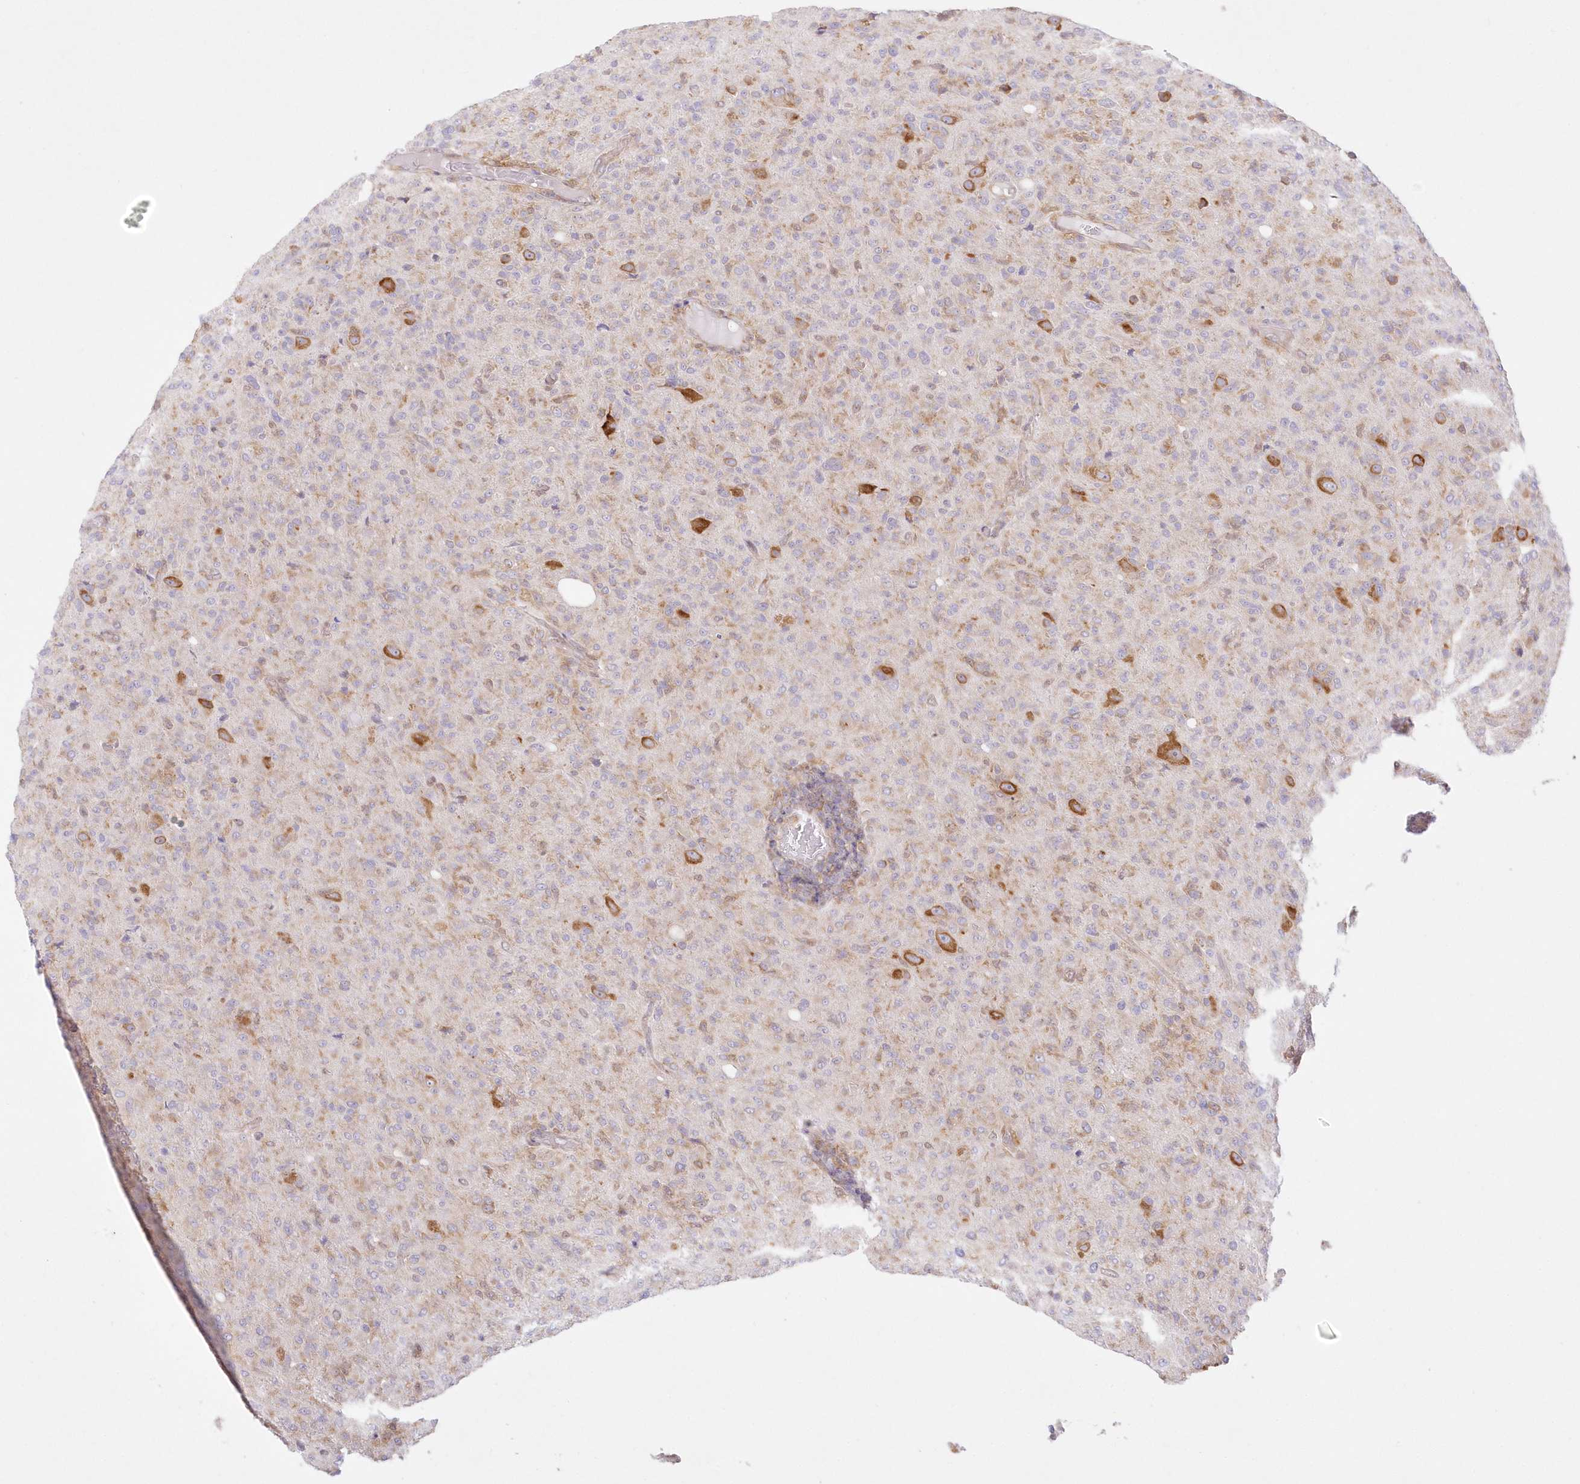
{"staining": {"intensity": "moderate", "quantity": "<25%", "location": "cytoplasmic/membranous"}, "tissue": "glioma", "cell_type": "Tumor cells", "image_type": "cancer", "snomed": [{"axis": "morphology", "description": "Glioma, malignant, High grade"}, {"axis": "topography", "description": "Brain"}], "caption": "IHC image of neoplastic tissue: human glioma stained using IHC demonstrates low levels of moderate protein expression localized specifically in the cytoplasmic/membranous of tumor cells, appearing as a cytoplasmic/membranous brown color.", "gene": "RNPEP", "patient": {"sex": "female", "age": 57}}